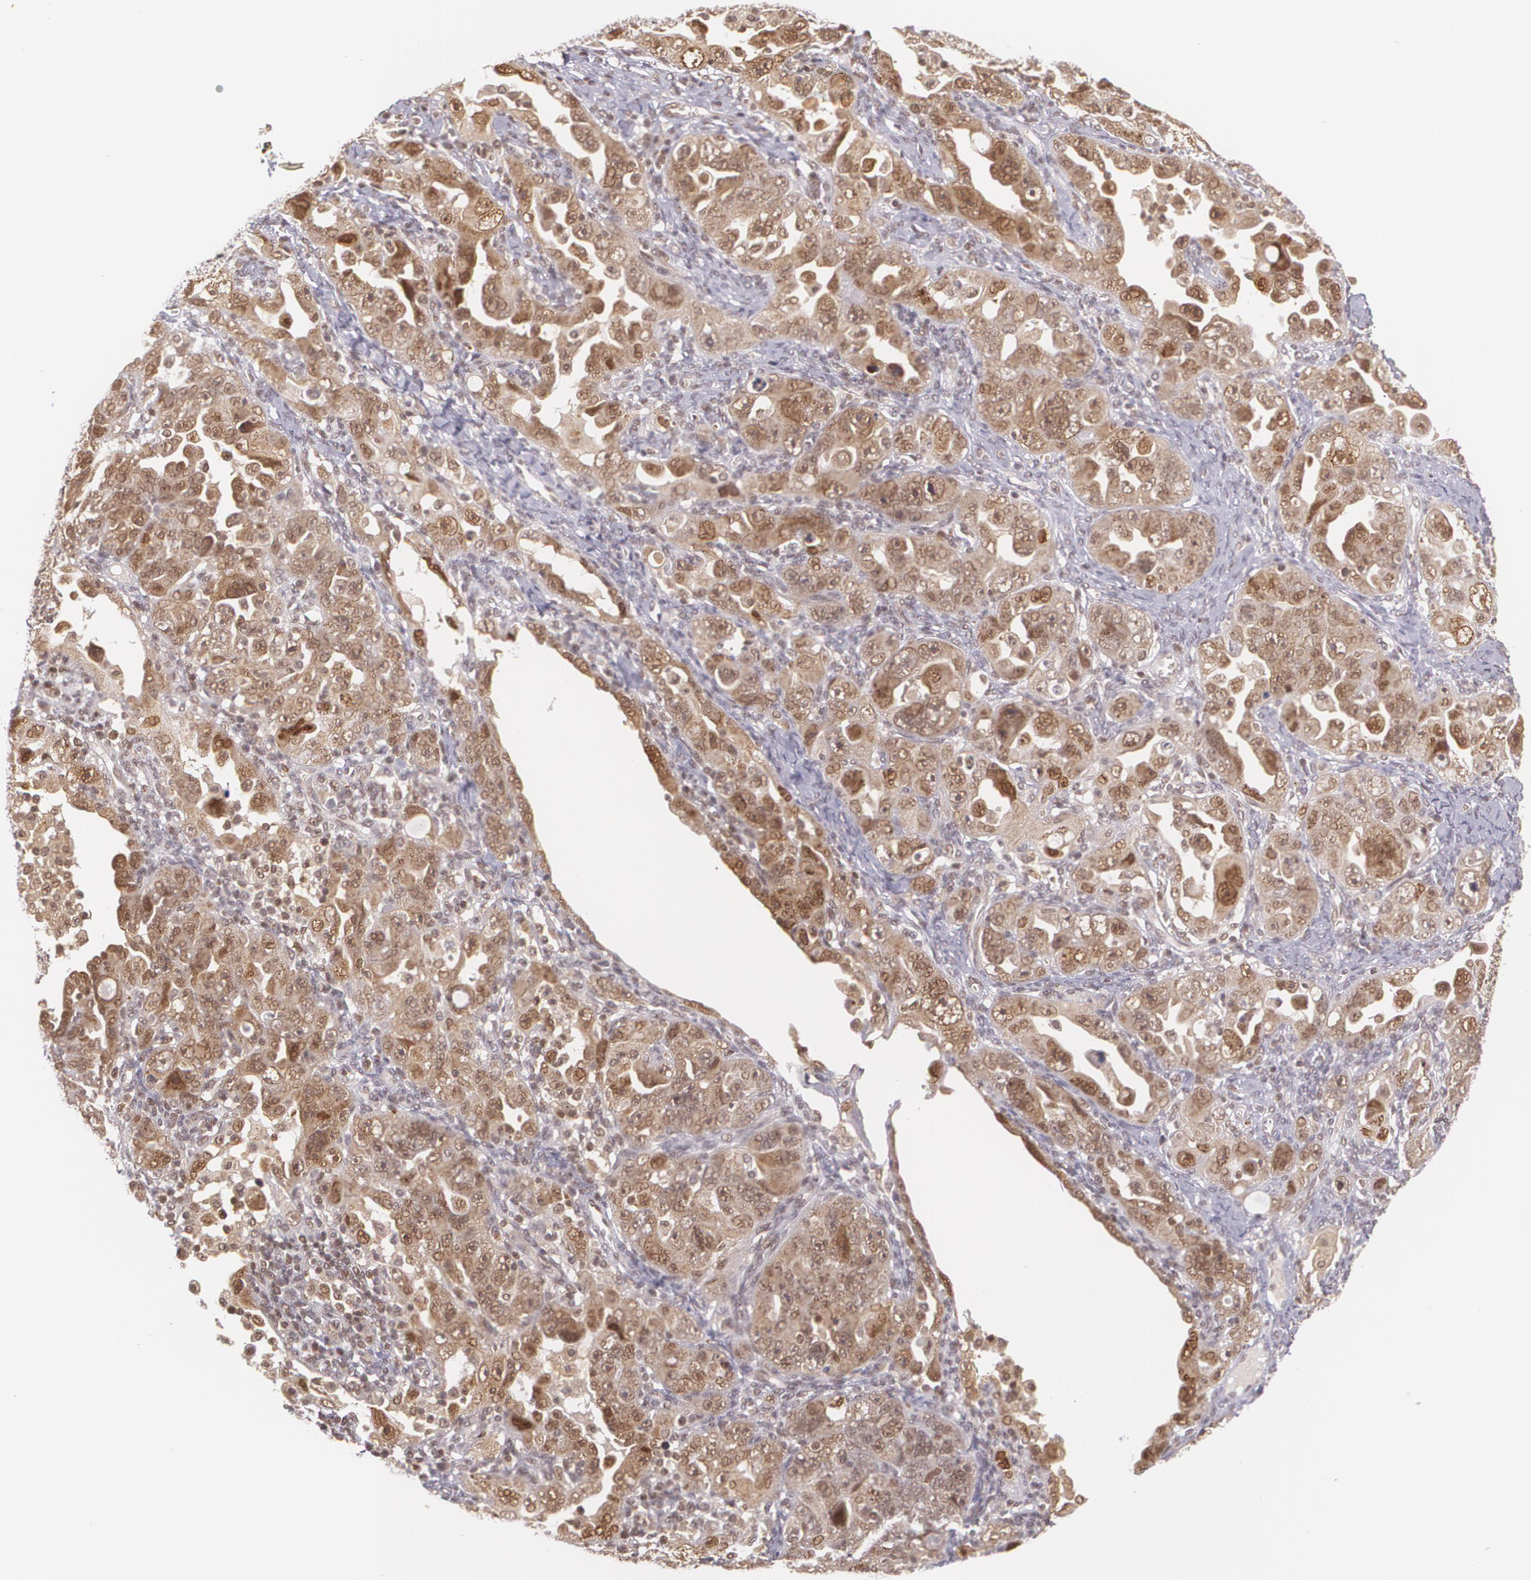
{"staining": {"intensity": "moderate", "quantity": ">75%", "location": "cytoplasmic/membranous,nuclear"}, "tissue": "ovarian cancer", "cell_type": "Tumor cells", "image_type": "cancer", "snomed": [{"axis": "morphology", "description": "Cystadenocarcinoma, serous, NOS"}, {"axis": "topography", "description": "Ovary"}], "caption": "Immunohistochemical staining of ovarian serous cystadenocarcinoma demonstrates moderate cytoplasmic/membranous and nuclear protein positivity in about >75% of tumor cells.", "gene": "CUL2", "patient": {"sex": "female", "age": 66}}